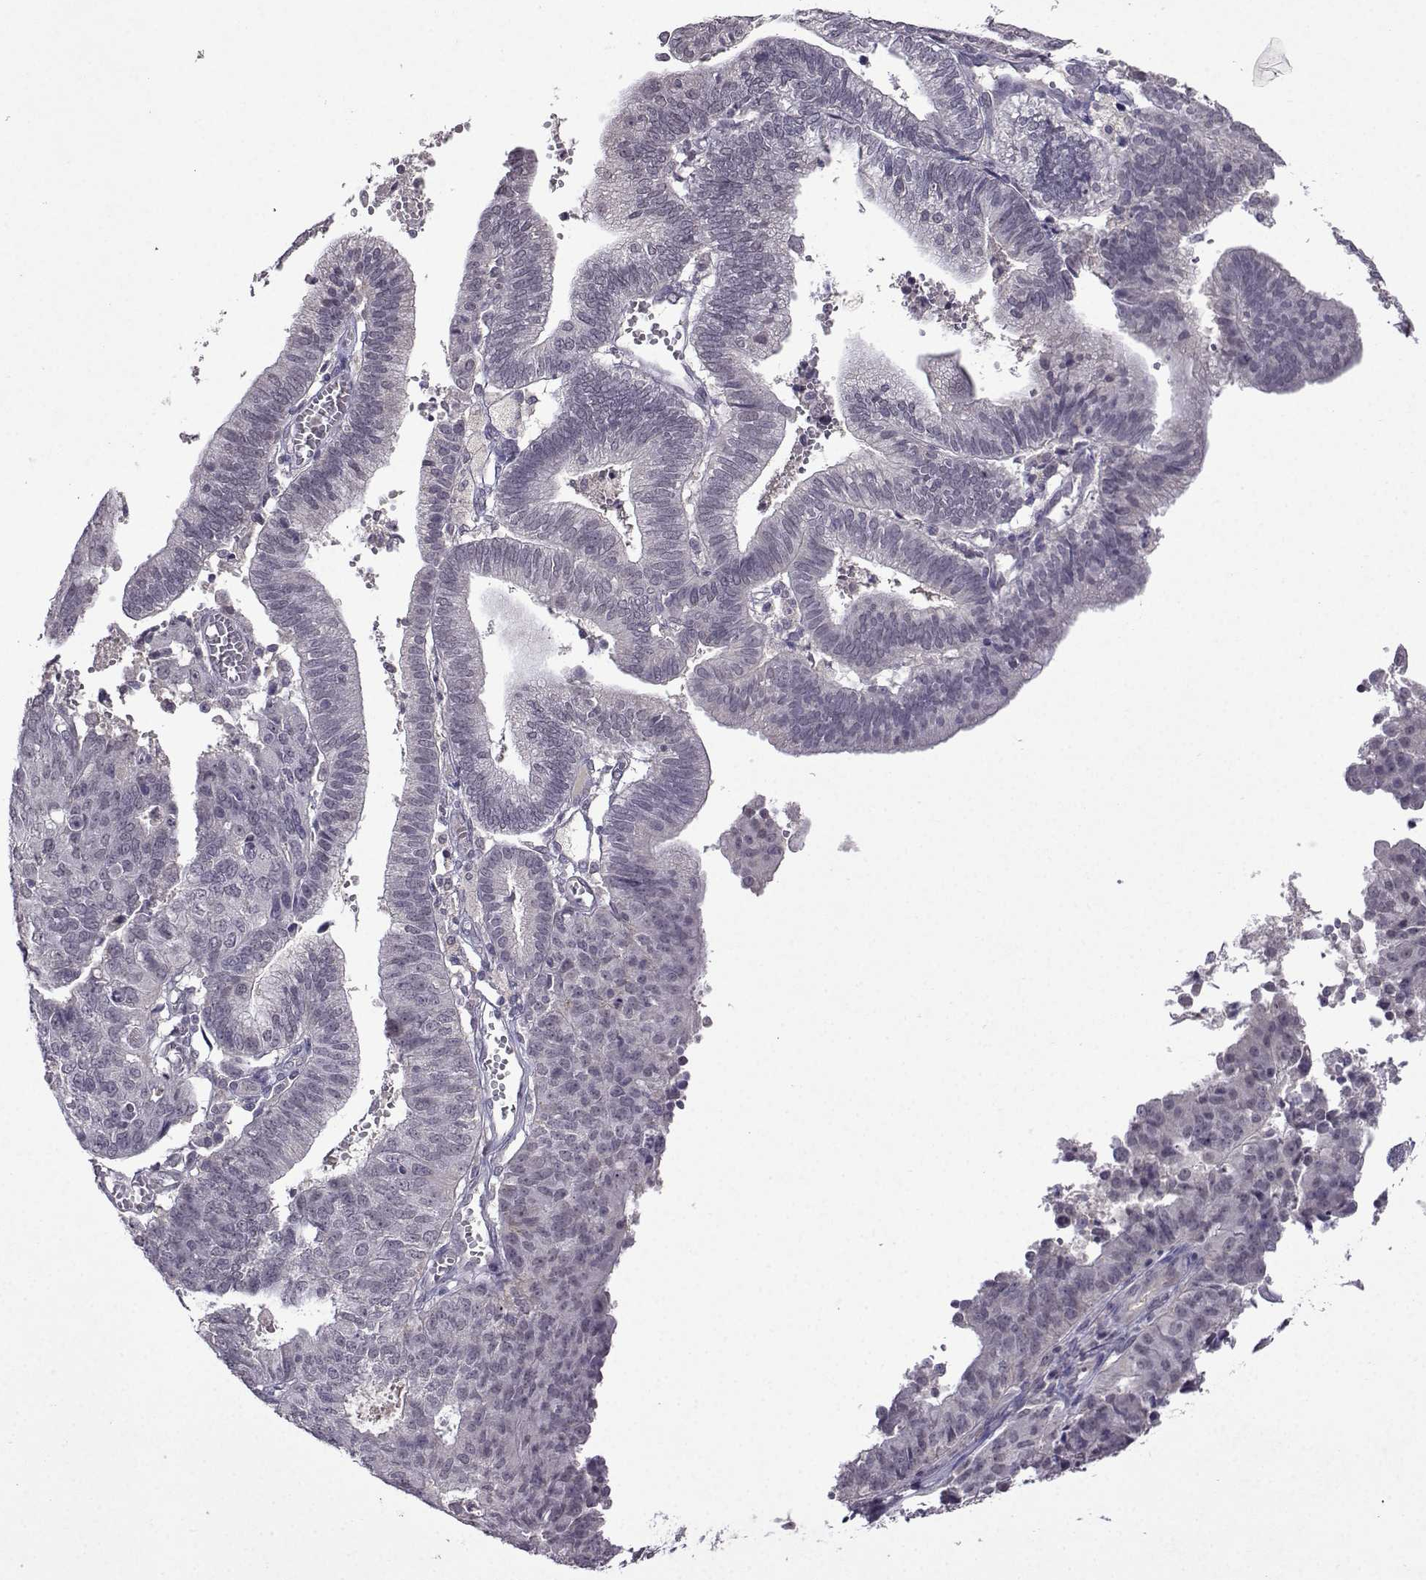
{"staining": {"intensity": "negative", "quantity": "none", "location": "none"}, "tissue": "endometrial cancer", "cell_type": "Tumor cells", "image_type": "cancer", "snomed": [{"axis": "morphology", "description": "Adenocarcinoma, NOS"}, {"axis": "topography", "description": "Endometrium"}], "caption": "A histopathology image of human endometrial cancer is negative for staining in tumor cells.", "gene": "CCL28", "patient": {"sex": "female", "age": 82}}